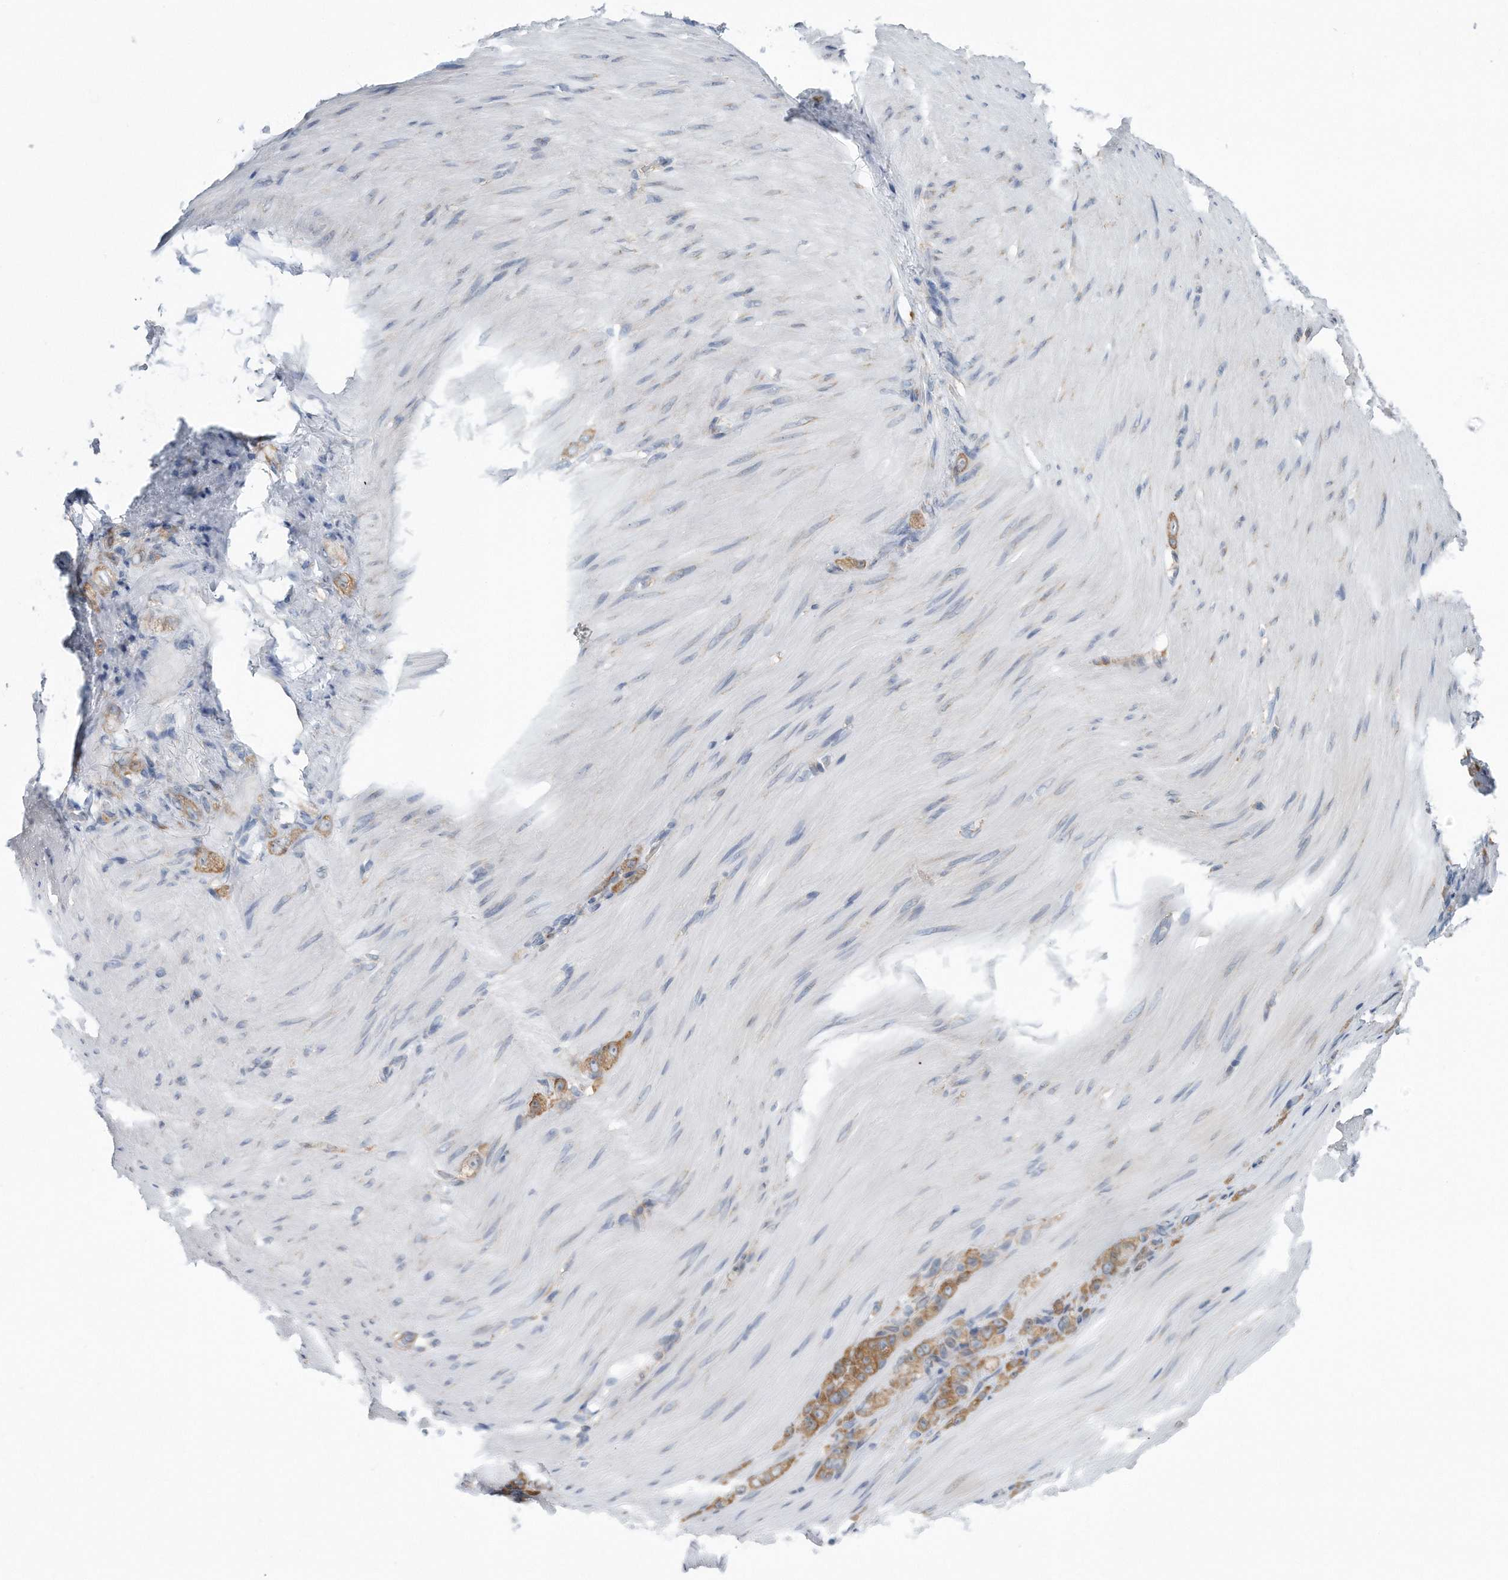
{"staining": {"intensity": "moderate", "quantity": ">75%", "location": "cytoplasmic/membranous"}, "tissue": "stomach cancer", "cell_type": "Tumor cells", "image_type": "cancer", "snomed": [{"axis": "morphology", "description": "Normal tissue, NOS"}, {"axis": "morphology", "description": "Adenocarcinoma, NOS"}, {"axis": "topography", "description": "Stomach"}], "caption": "Immunohistochemistry (DAB) staining of human stomach adenocarcinoma shows moderate cytoplasmic/membranous protein expression in approximately >75% of tumor cells.", "gene": "RPL26L1", "patient": {"sex": "male", "age": 82}}